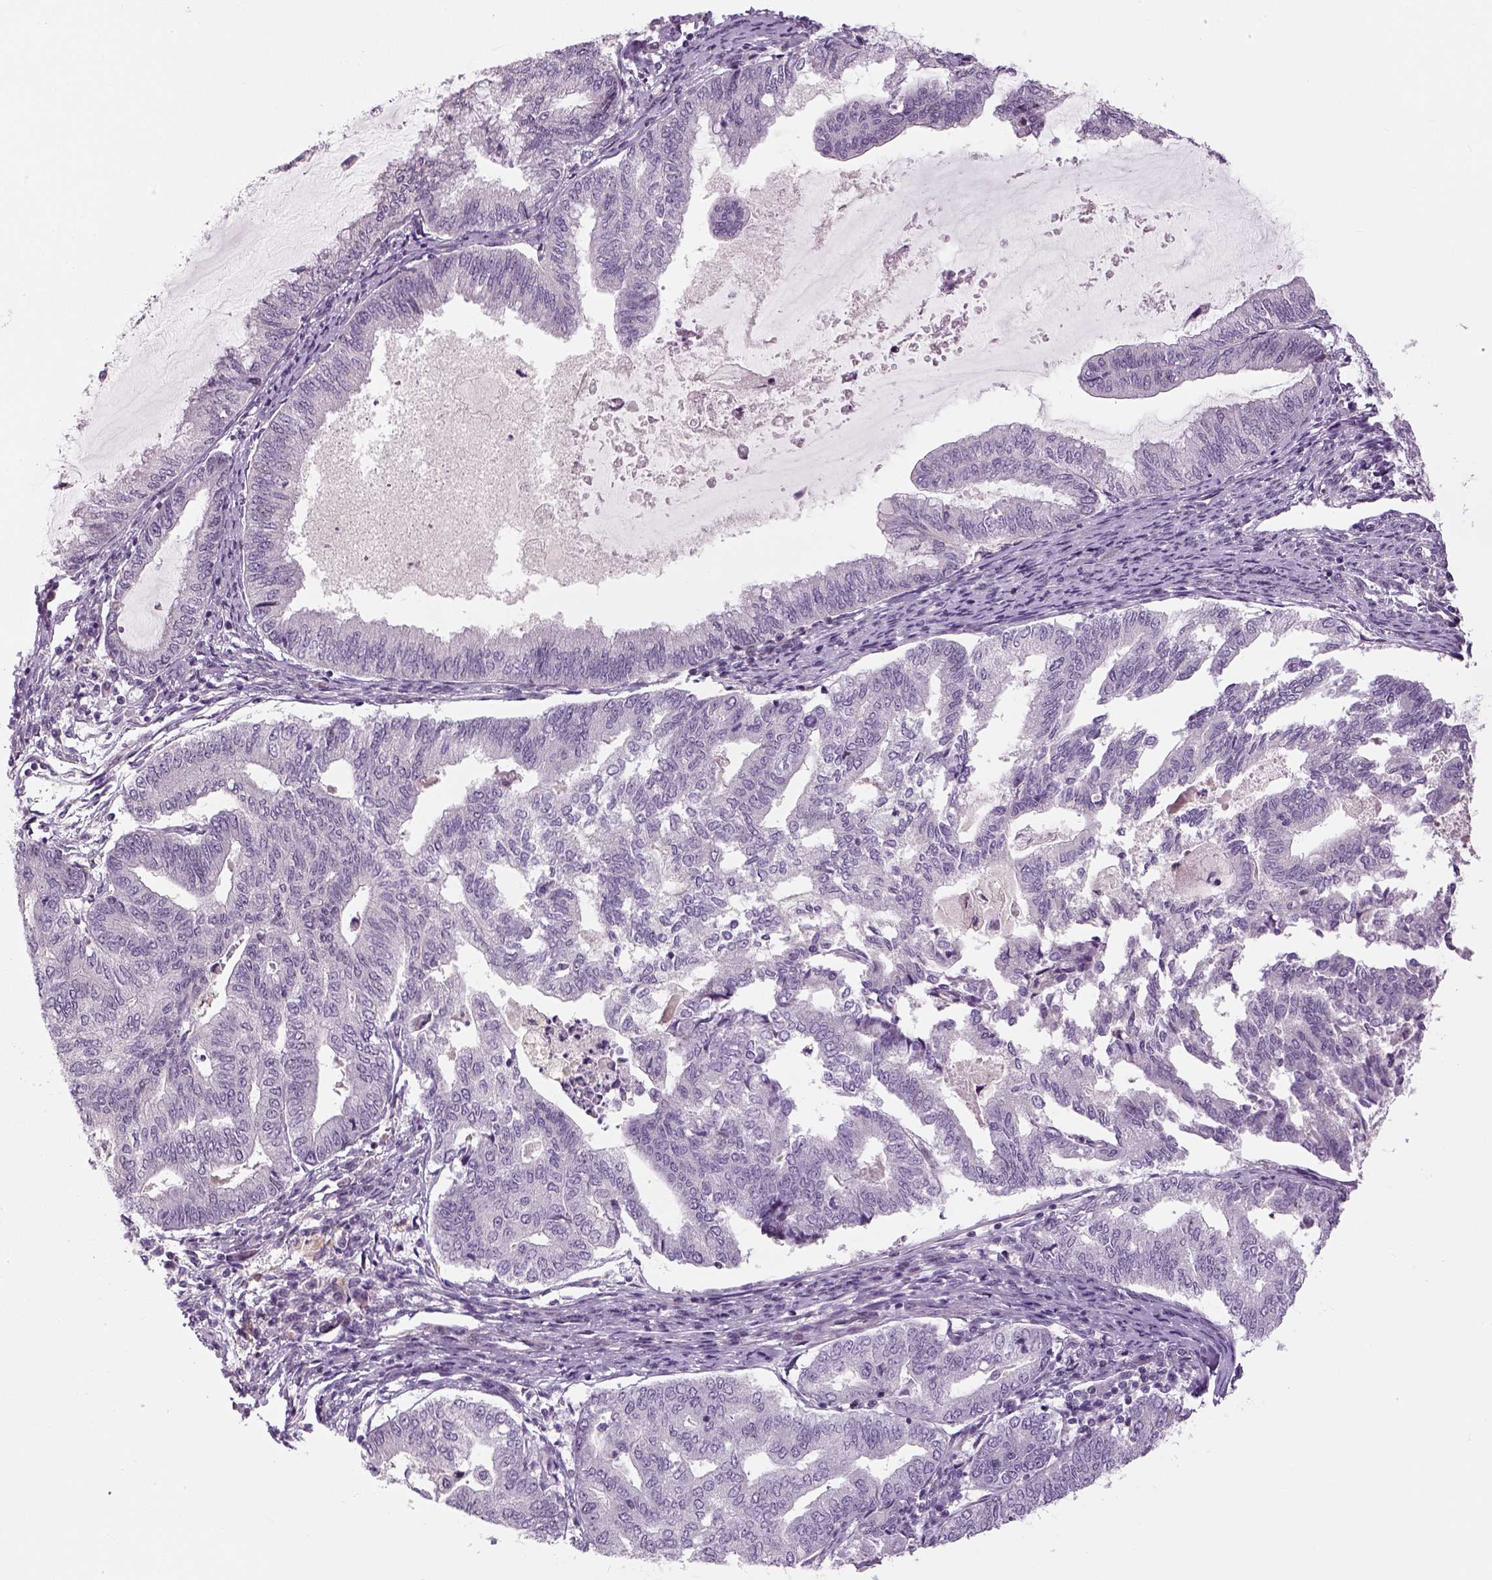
{"staining": {"intensity": "negative", "quantity": "none", "location": "none"}, "tissue": "endometrial cancer", "cell_type": "Tumor cells", "image_type": "cancer", "snomed": [{"axis": "morphology", "description": "Adenocarcinoma, NOS"}, {"axis": "topography", "description": "Endometrium"}], "caption": "Tumor cells show no significant protein expression in endometrial cancer (adenocarcinoma).", "gene": "NECAB1", "patient": {"sex": "female", "age": 79}}